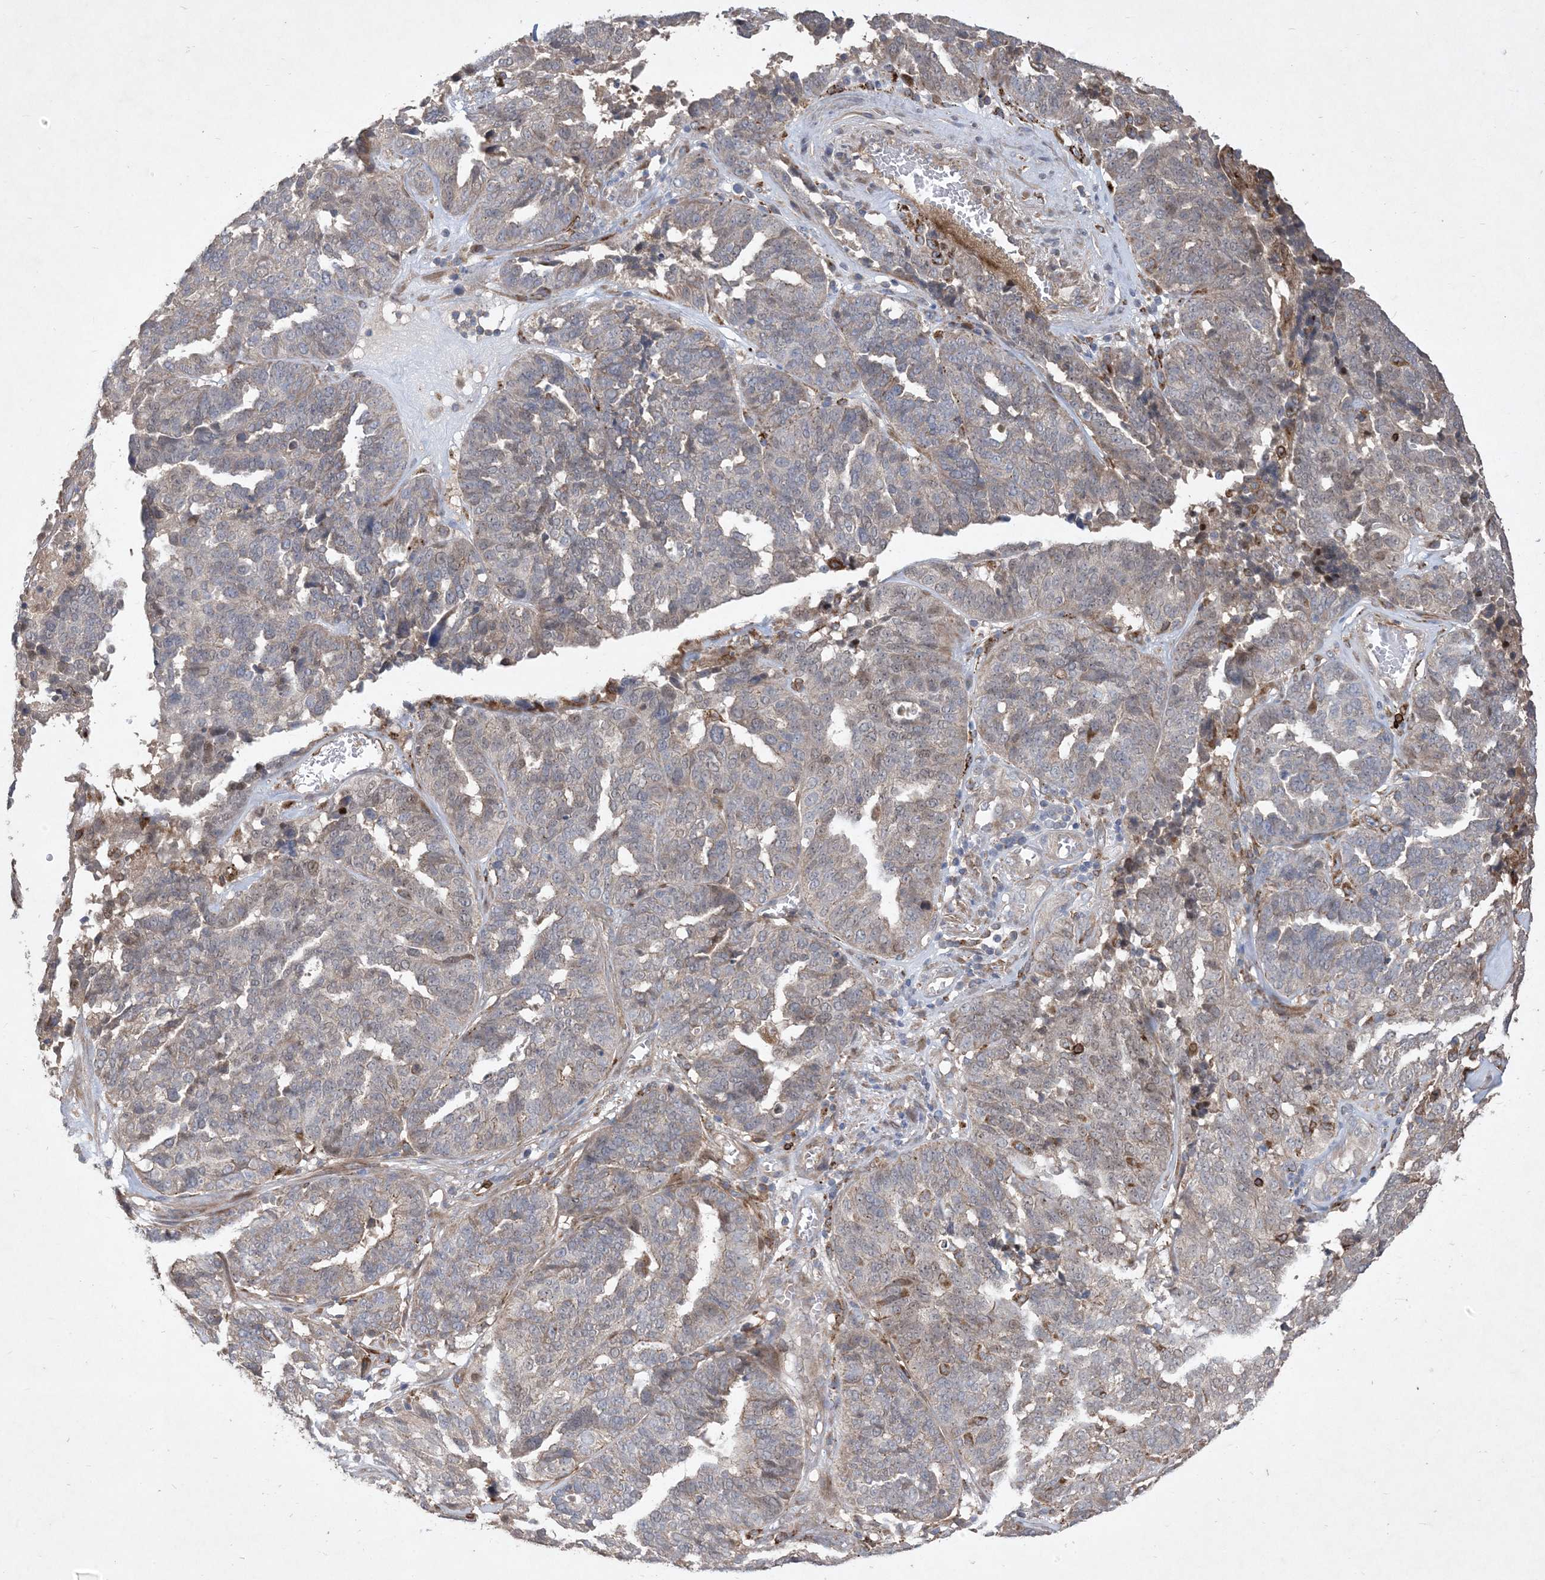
{"staining": {"intensity": "moderate", "quantity": "<25%", "location": "cytoplasmic/membranous"}, "tissue": "ovarian cancer", "cell_type": "Tumor cells", "image_type": "cancer", "snomed": [{"axis": "morphology", "description": "Cystadenocarcinoma, serous, NOS"}, {"axis": "topography", "description": "Ovary"}], "caption": "This is an image of IHC staining of serous cystadenocarcinoma (ovarian), which shows moderate expression in the cytoplasmic/membranous of tumor cells.", "gene": "MASP2", "patient": {"sex": "female", "age": 59}}